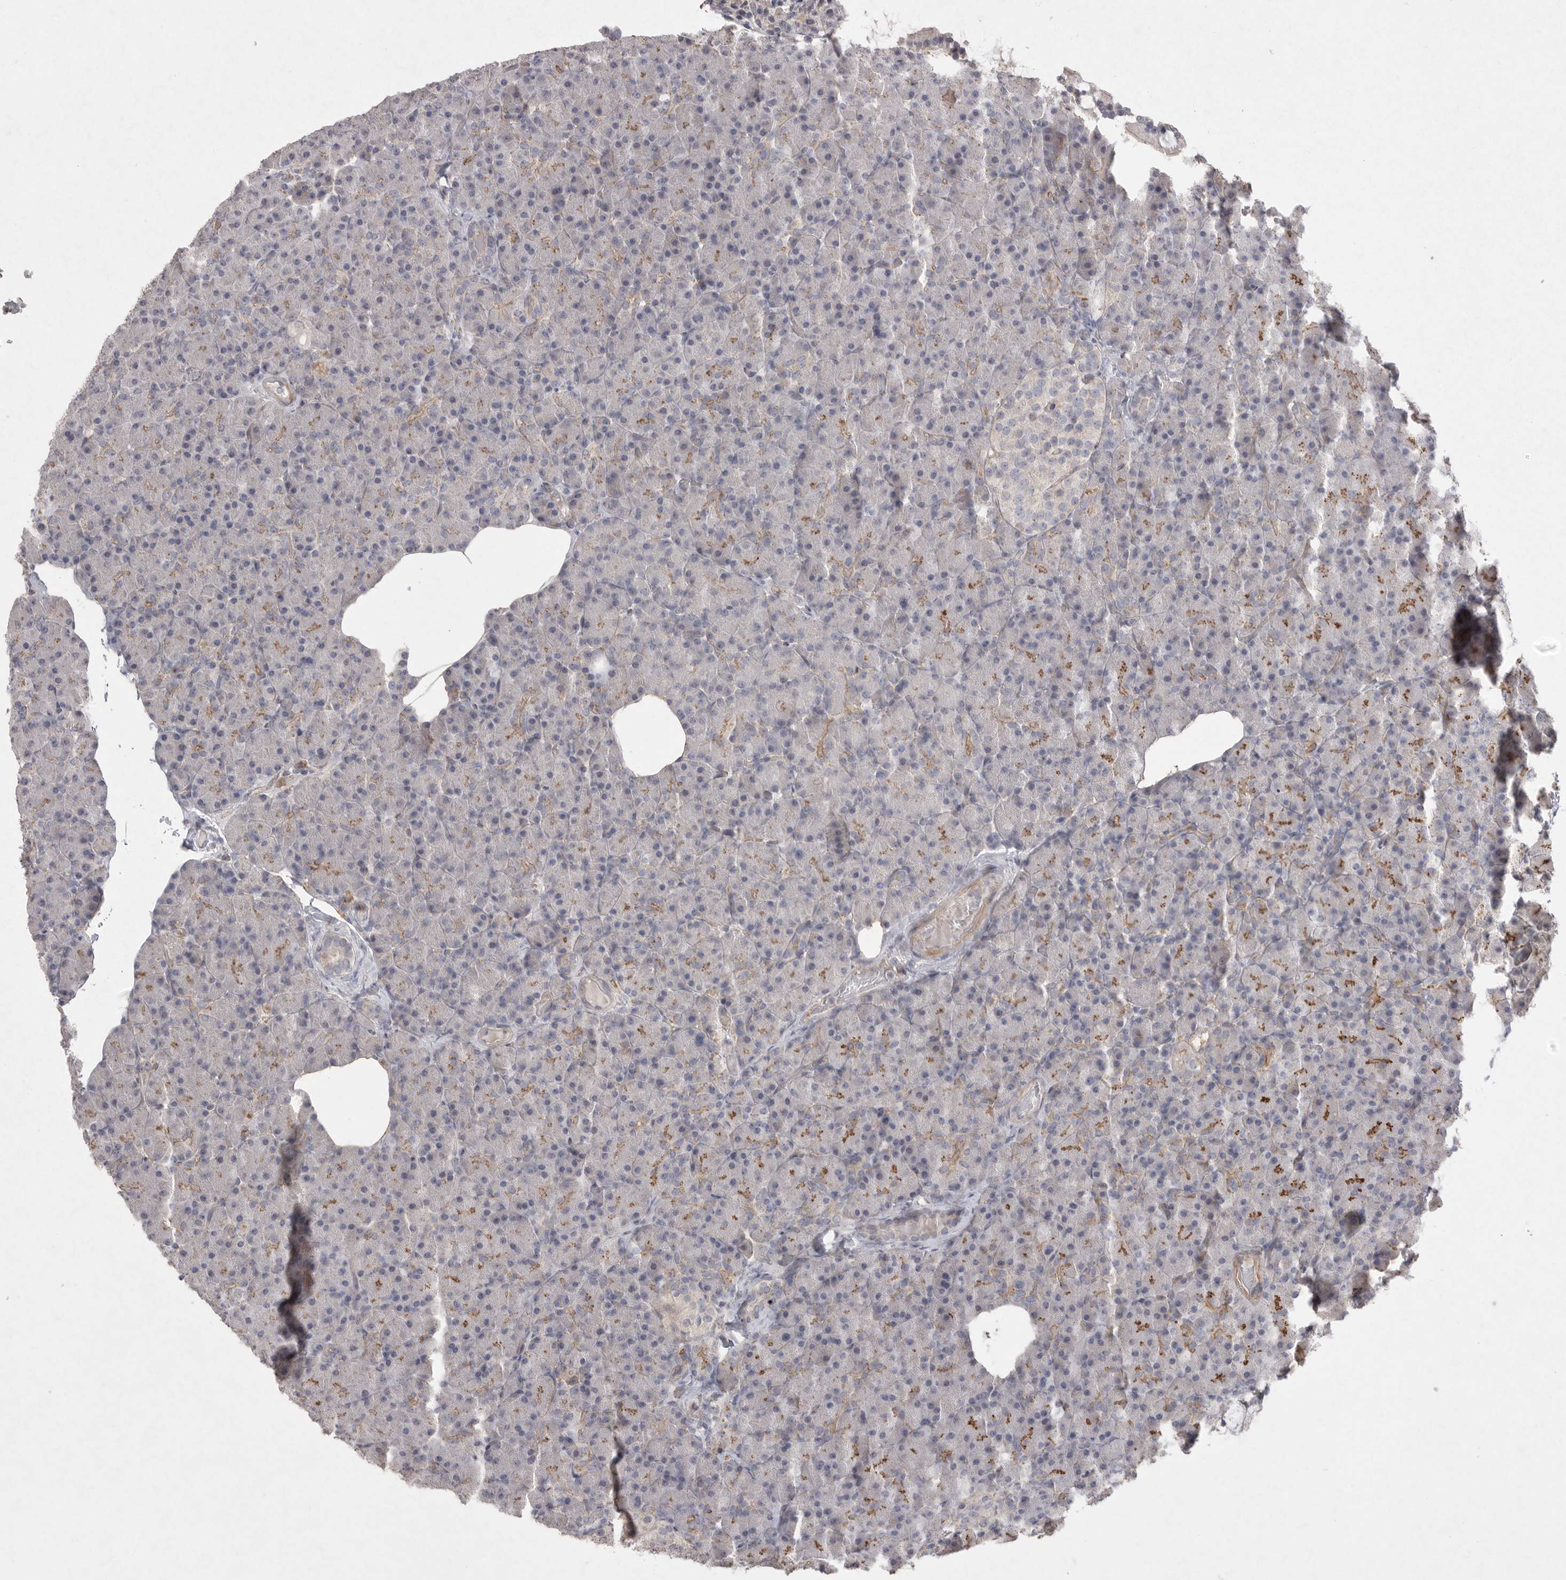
{"staining": {"intensity": "moderate", "quantity": "<25%", "location": "cytoplasmic/membranous"}, "tissue": "pancreas", "cell_type": "Exocrine glandular cells", "image_type": "normal", "snomed": [{"axis": "morphology", "description": "Normal tissue, NOS"}, {"axis": "topography", "description": "Pancreas"}], "caption": "This photomicrograph exhibits normal pancreas stained with immunohistochemistry (IHC) to label a protein in brown. The cytoplasmic/membranous of exocrine glandular cells show moderate positivity for the protein. Nuclei are counter-stained blue.", "gene": "VANGL2", "patient": {"sex": "female", "age": 43}}